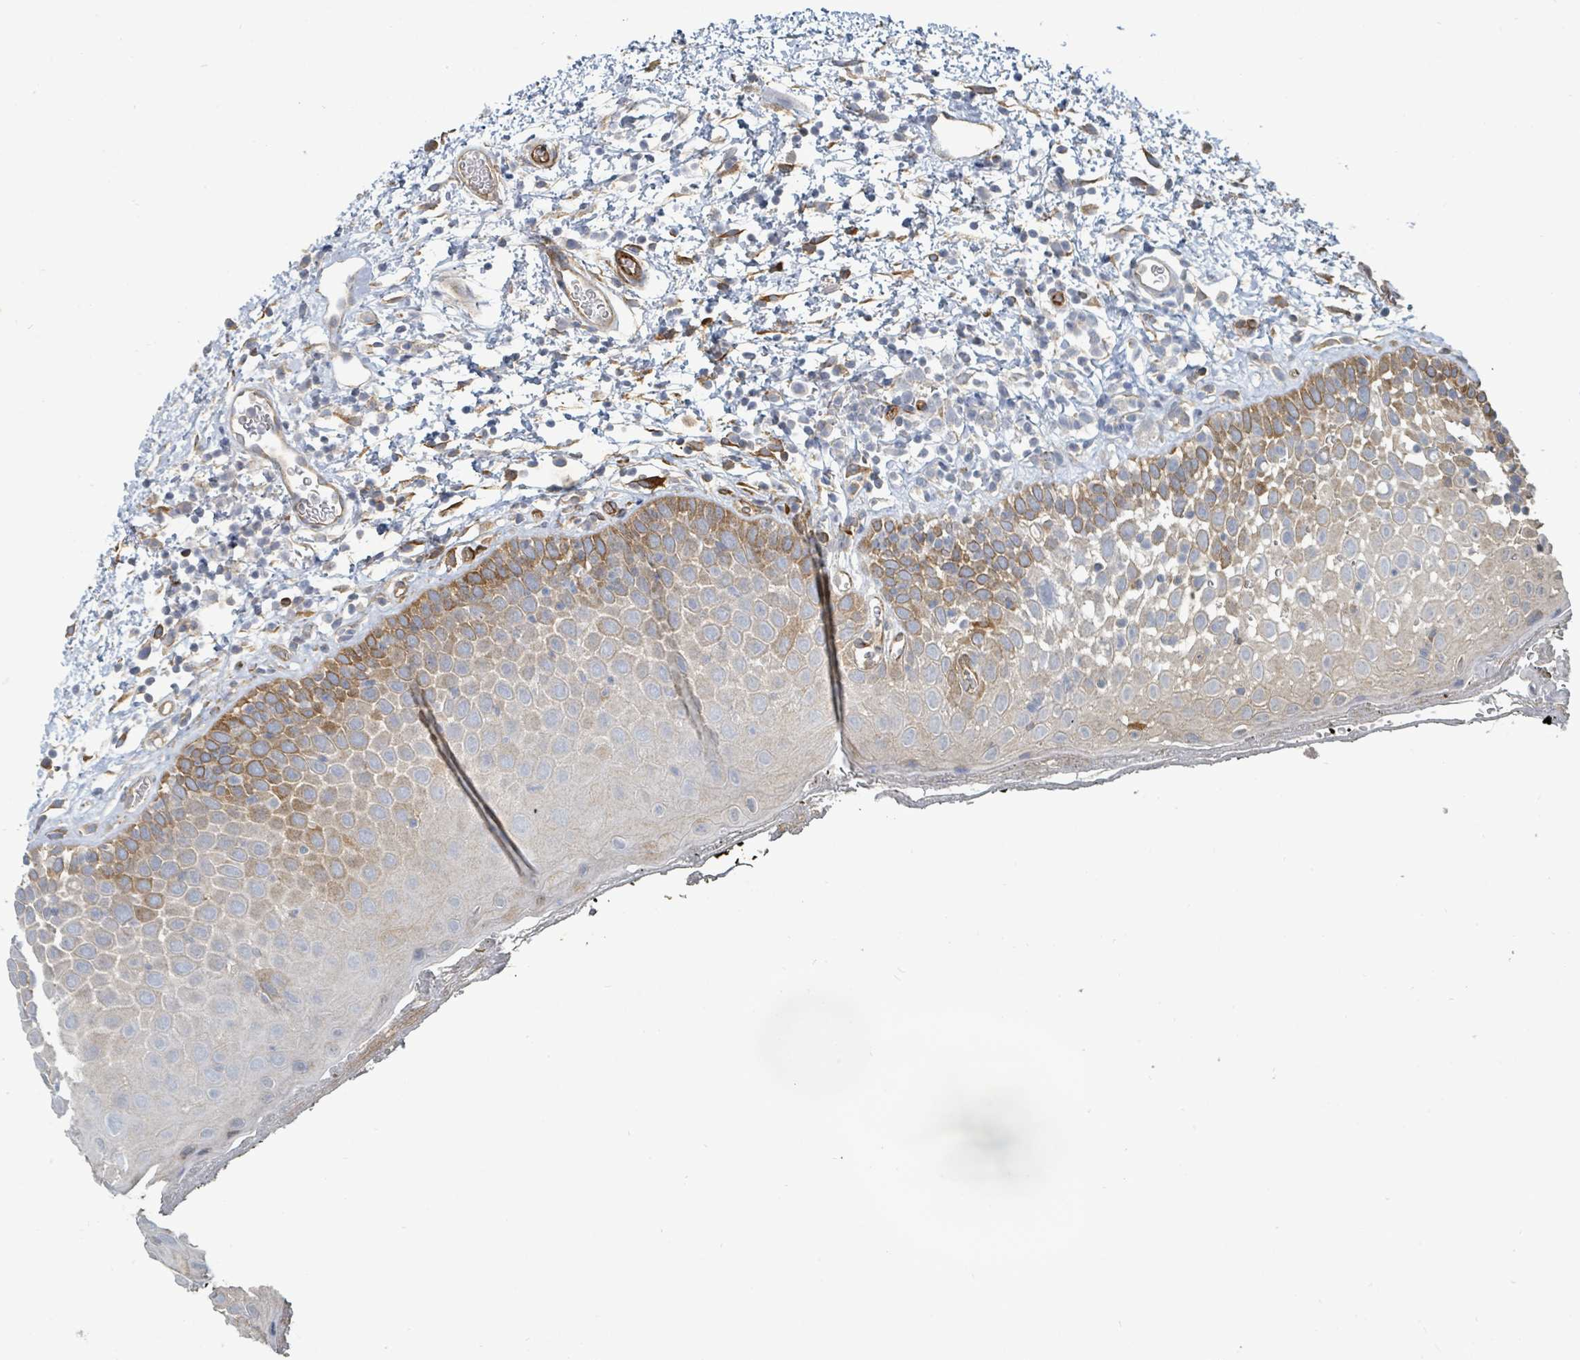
{"staining": {"intensity": "moderate", "quantity": "<25%", "location": "cytoplasmic/membranous"}, "tissue": "oral mucosa", "cell_type": "Squamous epithelial cells", "image_type": "normal", "snomed": [{"axis": "morphology", "description": "Normal tissue, NOS"}, {"axis": "morphology", "description": "Squamous cell carcinoma, NOS"}, {"axis": "topography", "description": "Oral tissue"}, {"axis": "topography", "description": "Tounge, NOS"}, {"axis": "topography", "description": "Head-Neck"}], "caption": "Immunohistochemistry (IHC) image of benign human oral mucosa stained for a protein (brown), which shows low levels of moderate cytoplasmic/membranous expression in about <25% of squamous epithelial cells.", "gene": "IFIT1", "patient": {"sex": "male", "age": 76}}